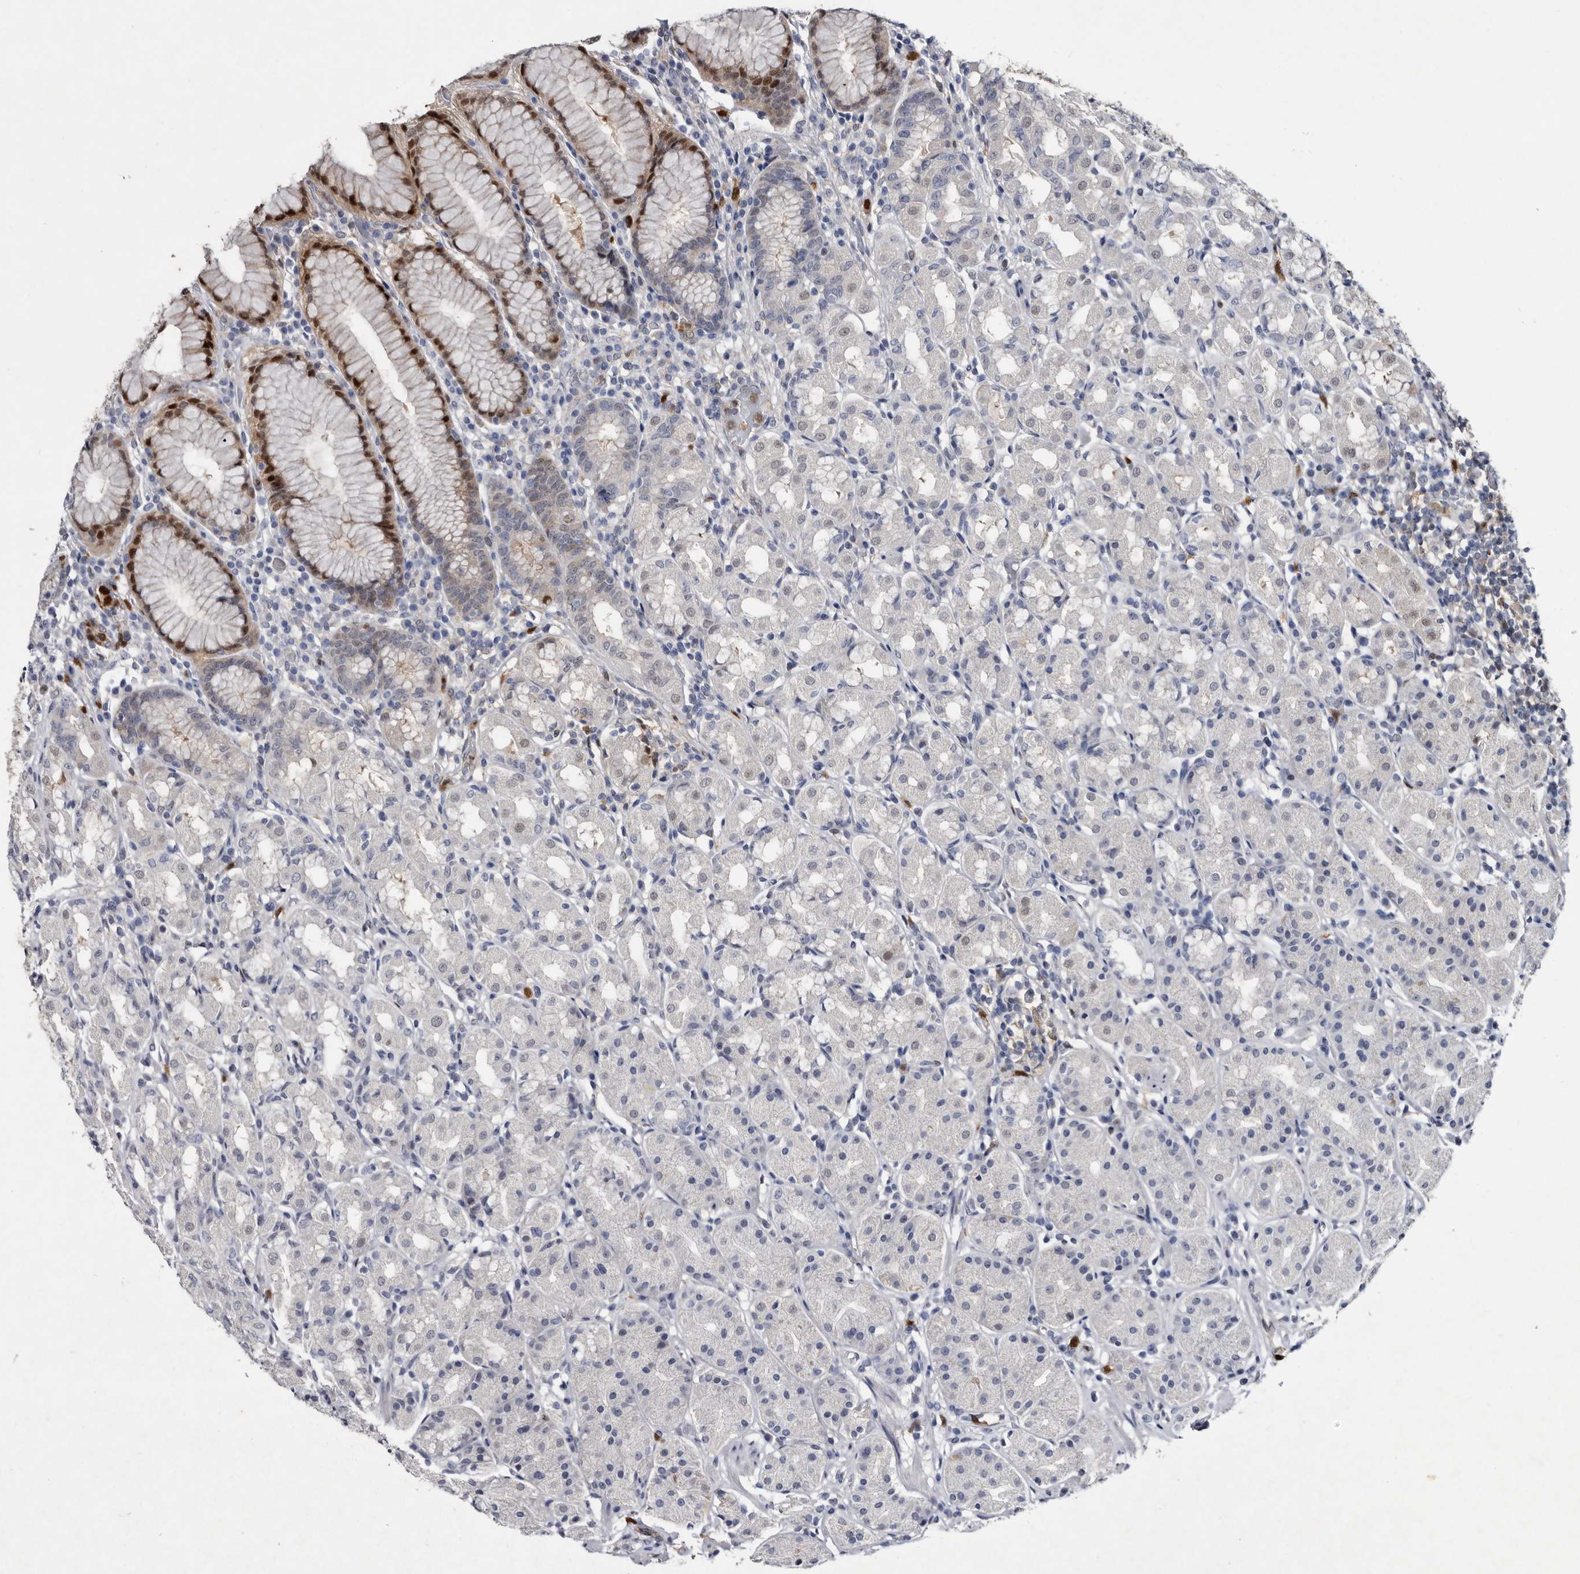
{"staining": {"intensity": "strong", "quantity": "<25%", "location": "nuclear"}, "tissue": "stomach", "cell_type": "Glandular cells", "image_type": "normal", "snomed": [{"axis": "morphology", "description": "Normal tissue, NOS"}, {"axis": "topography", "description": "Stomach, lower"}], "caption": "This photomicrograph exhibits immunohistochemistry staining of benign stomach, with medium strong nuclear expression in approximately <25% of glandular cells.", "gene": "SERPINB8", "patient": {"sex": "female", "age": 56}}